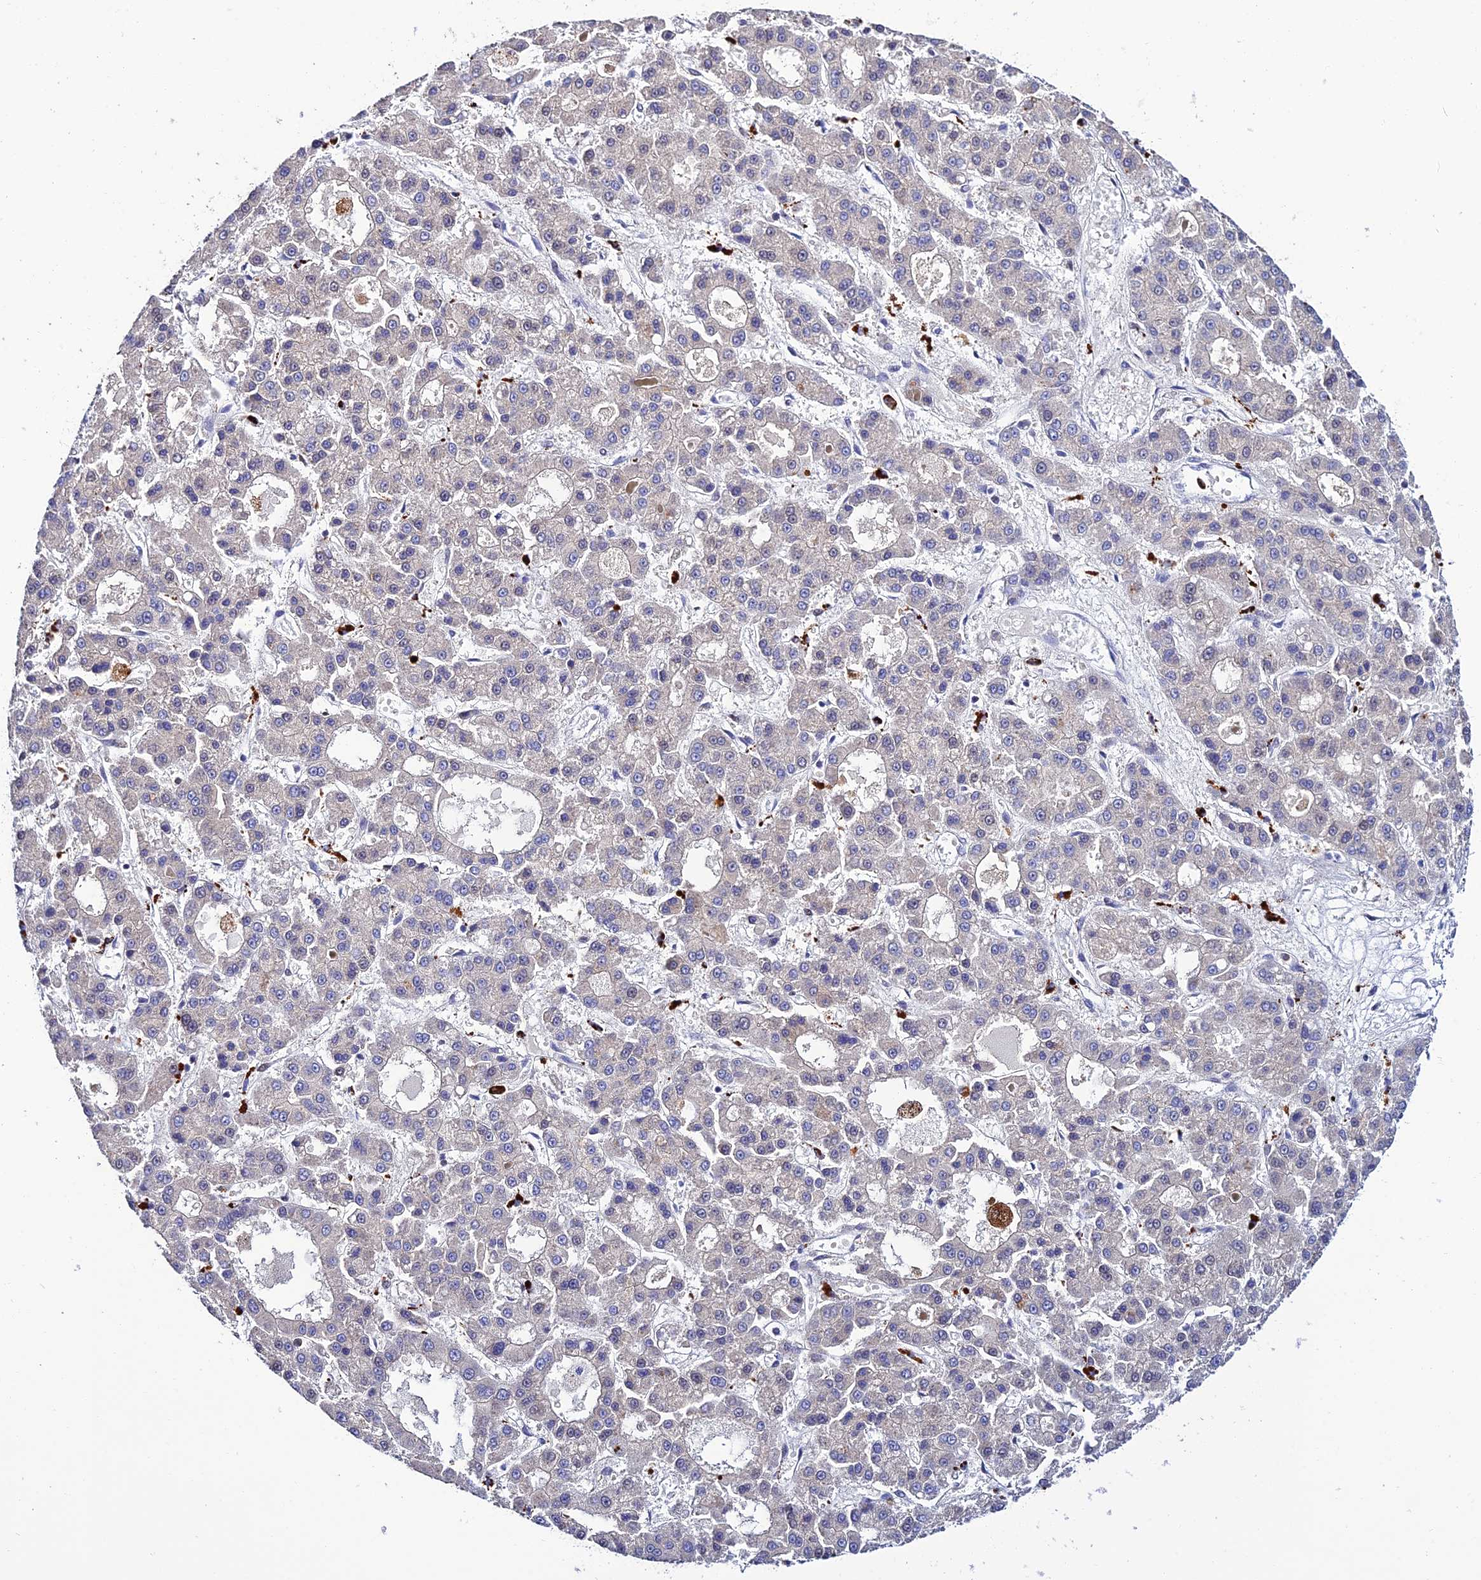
{"staining": {"intensity": "negative", "quantity": "none", "location": "none"}, "tissue": "liver cancer", "cell_type": "Tumor cells", "image_type": "cancer", "snomed": [{"axis": "morphology", "description": "Carcinoma, Hepatocellular, NOS"}, {"axis": "topography", "description": "Liver"}], "caption": "High magnification brightfield microscopy of hepatocellular carcinoma (liver) stained with DAB (brown) and counterstained with hematoxylin (blue): tumor cells show no significant staining.", "gene": "HIC1", "patient": {"sex": "male", "age": 70}}